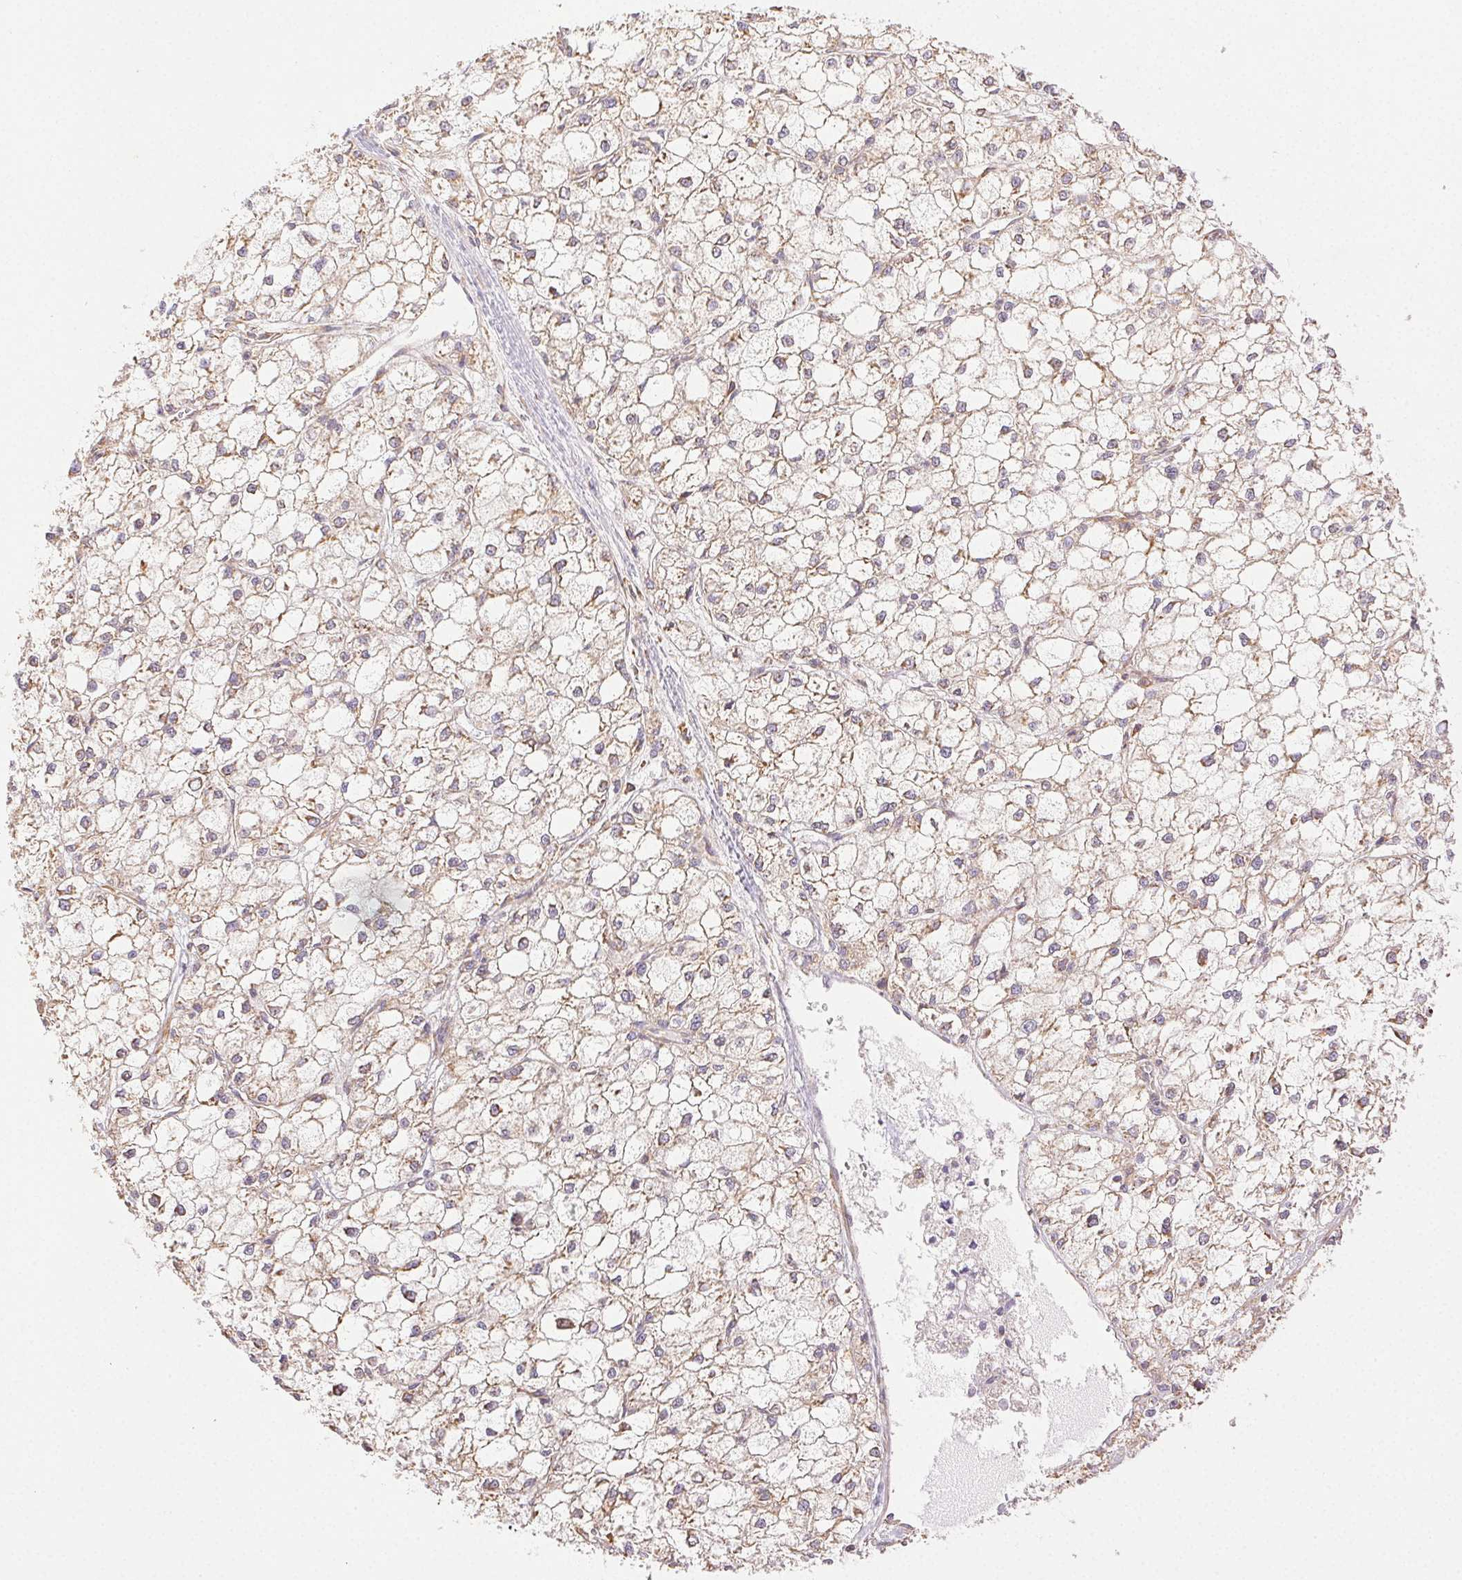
{"staining": {"intensity": "weak", "quantity": "25%-75%", "location": "cytoplasmic/membranous"}, "tissue": "liver cancer", "cell_type": "Tumor cells", "image_type": "cancer", "snomed": [{"axis": "morphology", "description": "Carcinoma, Hepatocellular, NOS"}, {"axis": "topography", "description": "Liver"}], "caption": "A histopathology image showing weak cytoplasmic/membranous staining in about 25%-75% of tumor cells in hepatocellular carcinoma (liver), as visualized by brown immunohistochemical staining.", "gene": "ENTREP1", "patient": {"sex": "female", "age": 43}}